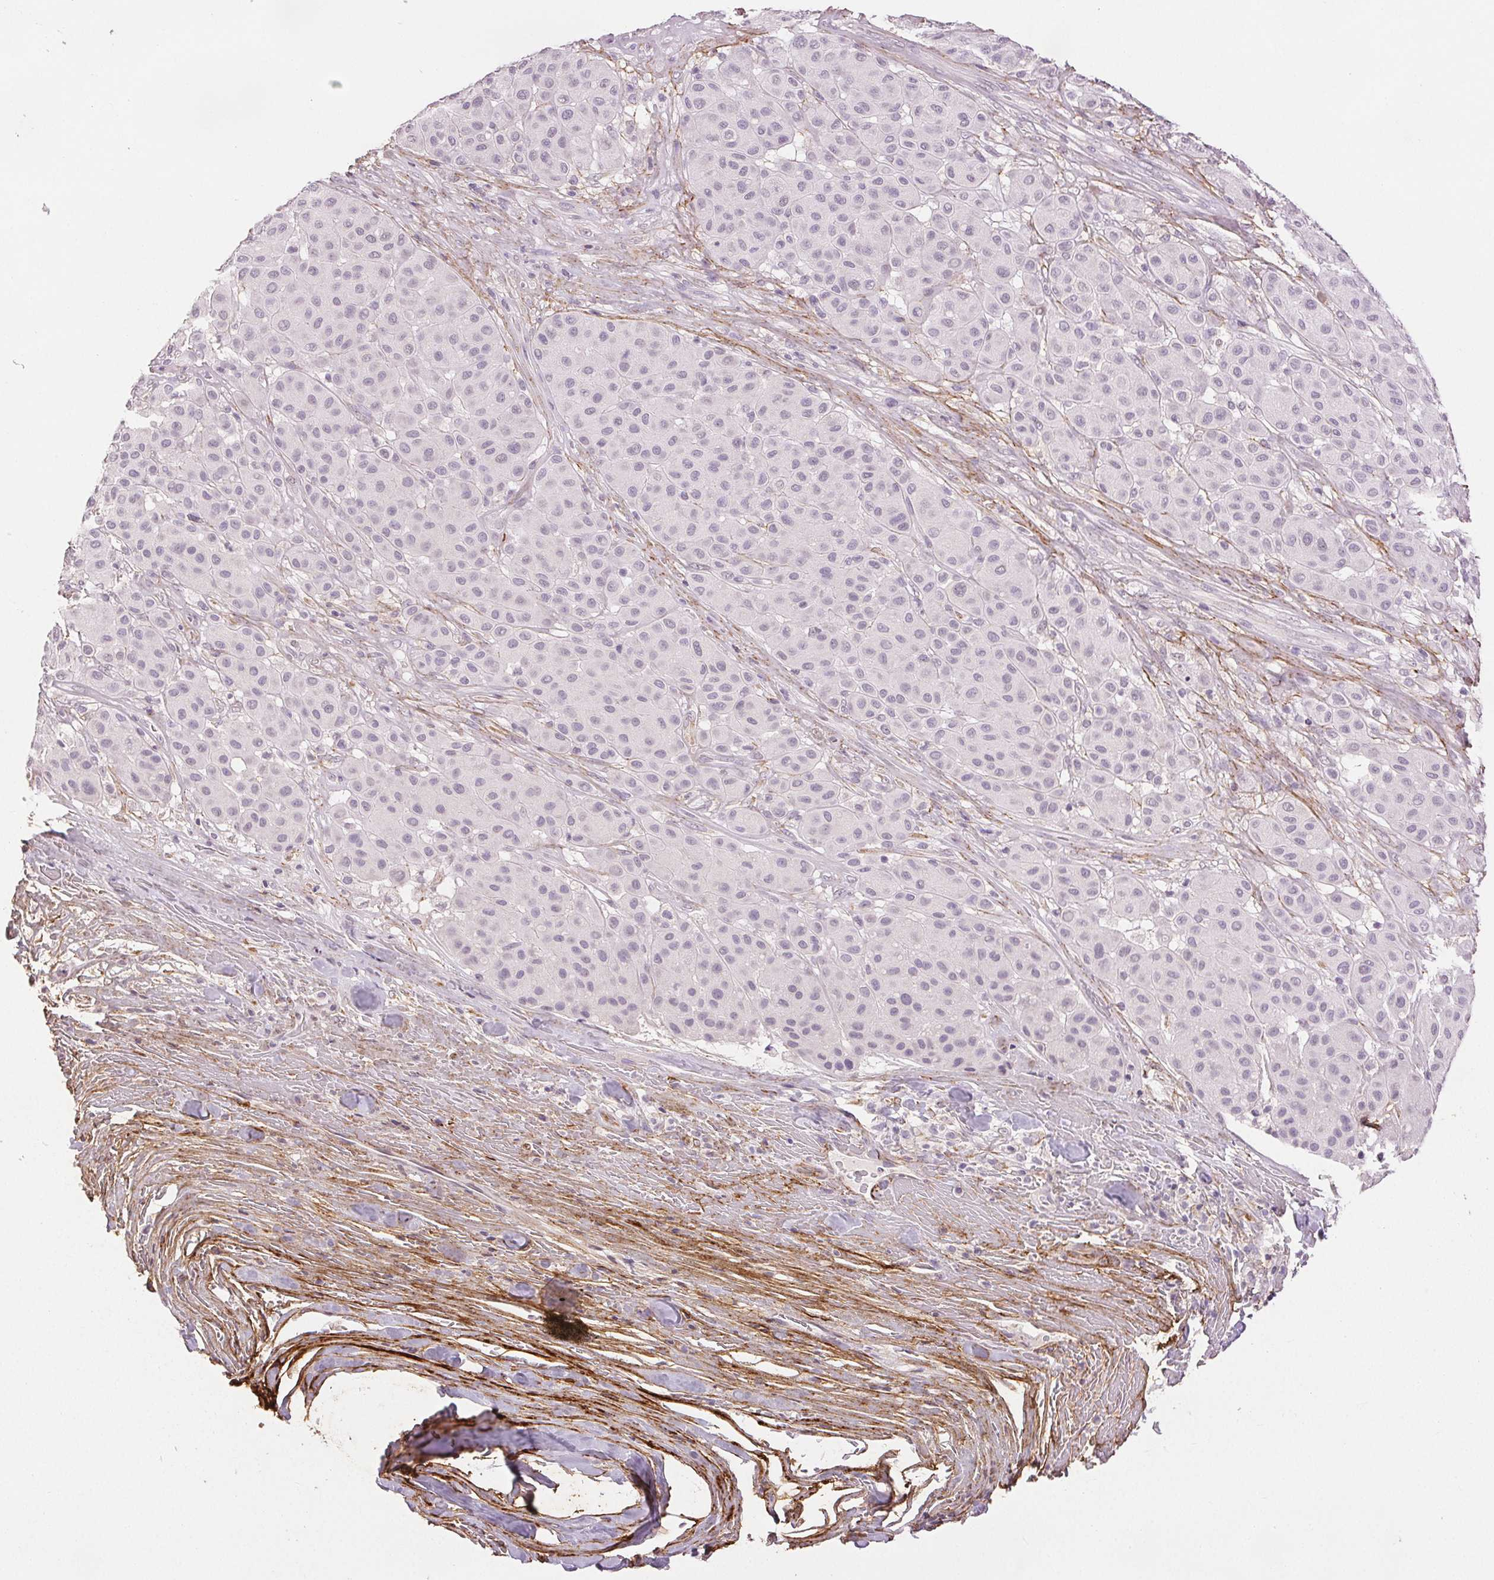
{"staining": {"intensity": "negative", "quantity": "none", "location": "none"}, "tissue": "melanoma", "cell_type": "Tumor cells", "image_type": "cancer", "snomed": [{"axis": "morphology", "description": "Malignant melanoma, Metastatic site"}, {"axis": "topography", "description": "Smooth muscle"}], "caption": "Immunohistochemistry of melanoma exhibits no expression in tumor cells.", "gene": "FBN1", "patient": {"sex": "male", "age": 41}}